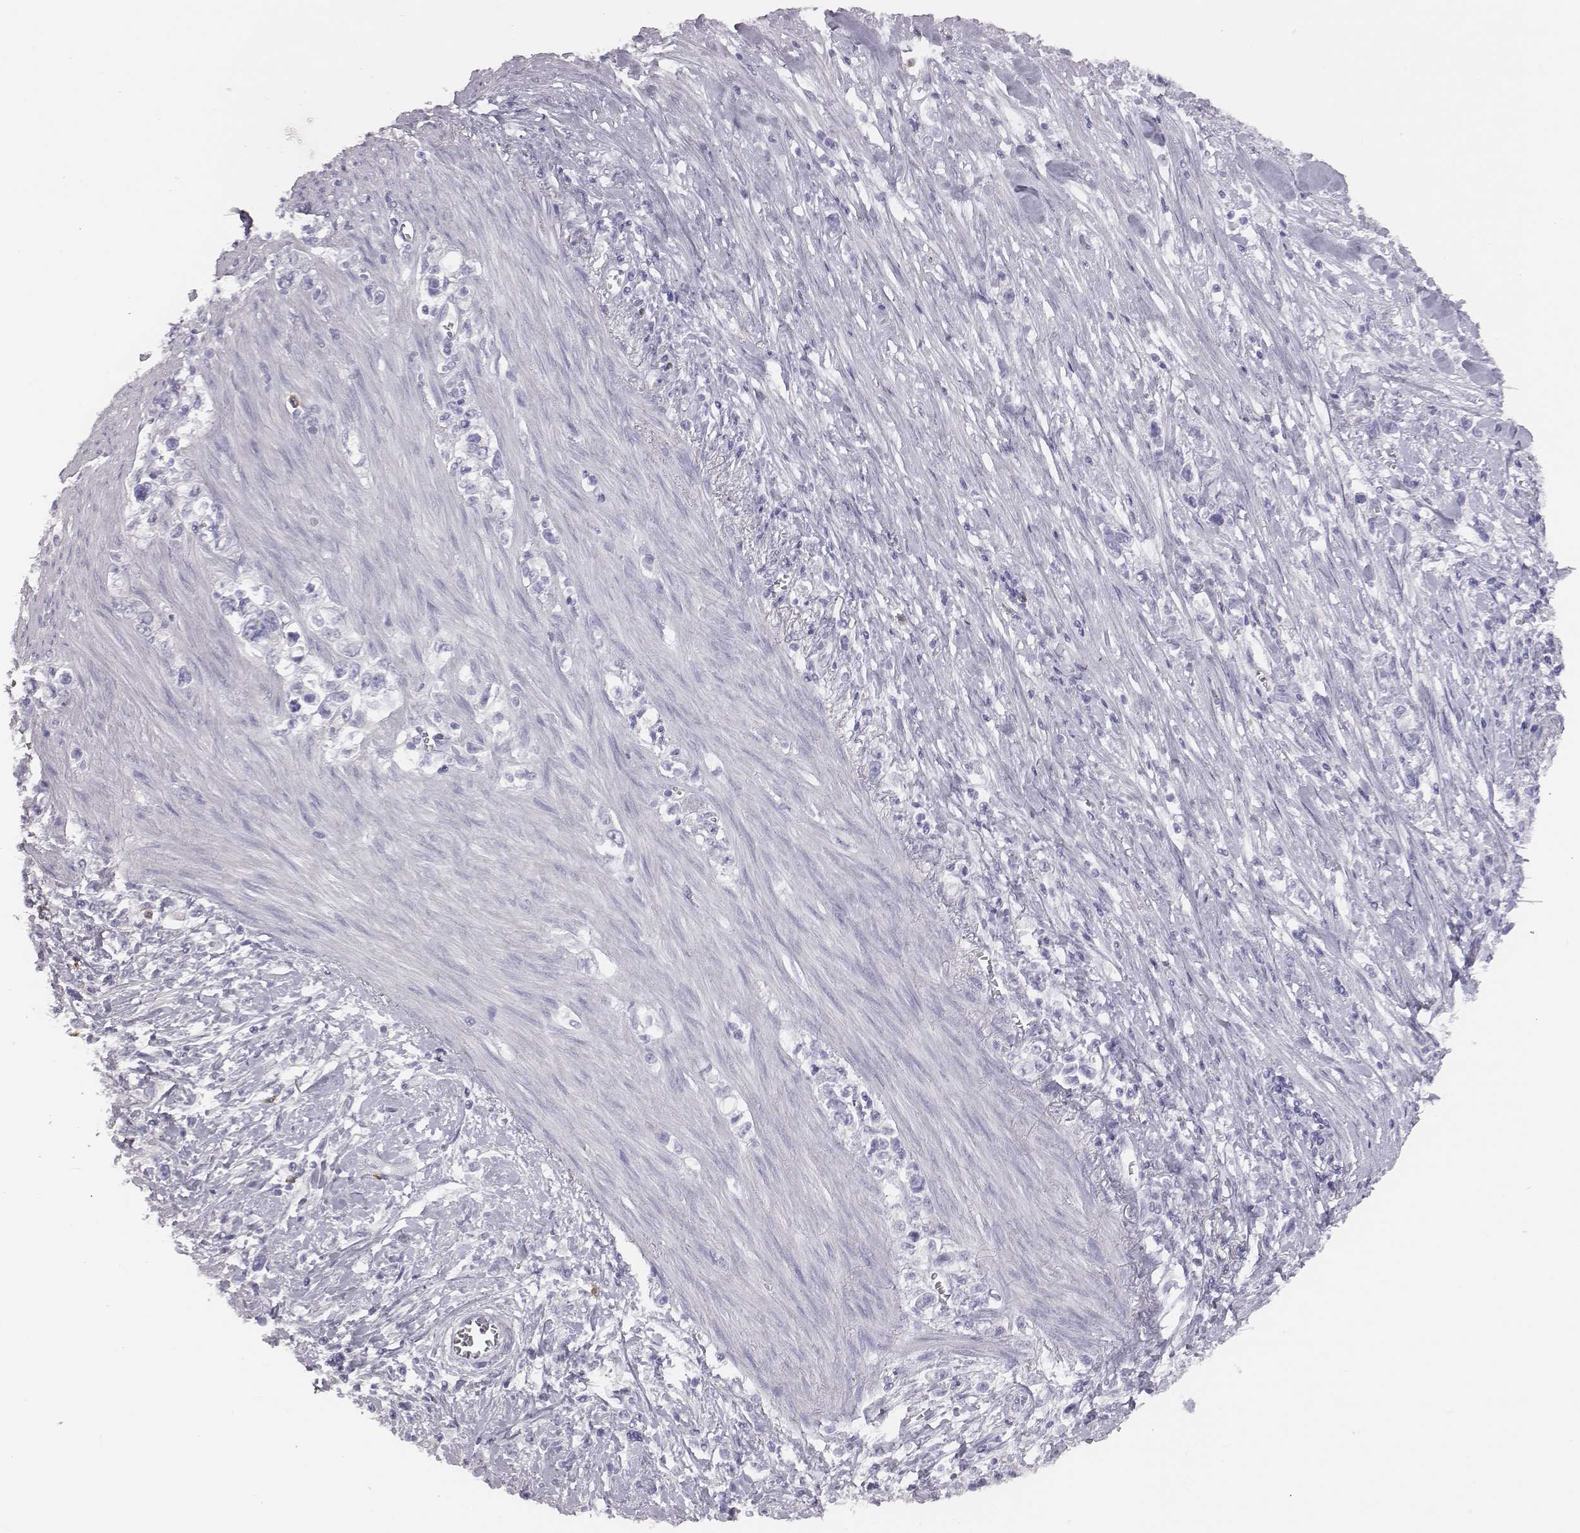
{"staining": {"intensity": "negative", "quantity": "none", "location": "none"}, "tissue": "stomach cancer", "cell_type": "Tumor cells", "image_type": "cancer", "snomed": [{"axis": "morphology", "description": "Adenocarcinoma, NOS"}, {"axis": "topography", "description": "Stomach"}], "caption": "Photomicrograph shows no significant protein positivity in tumor cells of stomach cancer (adenocarcinoma).", "gene": "ACOD1", "patient": {"sex": "male", "age": 63}}